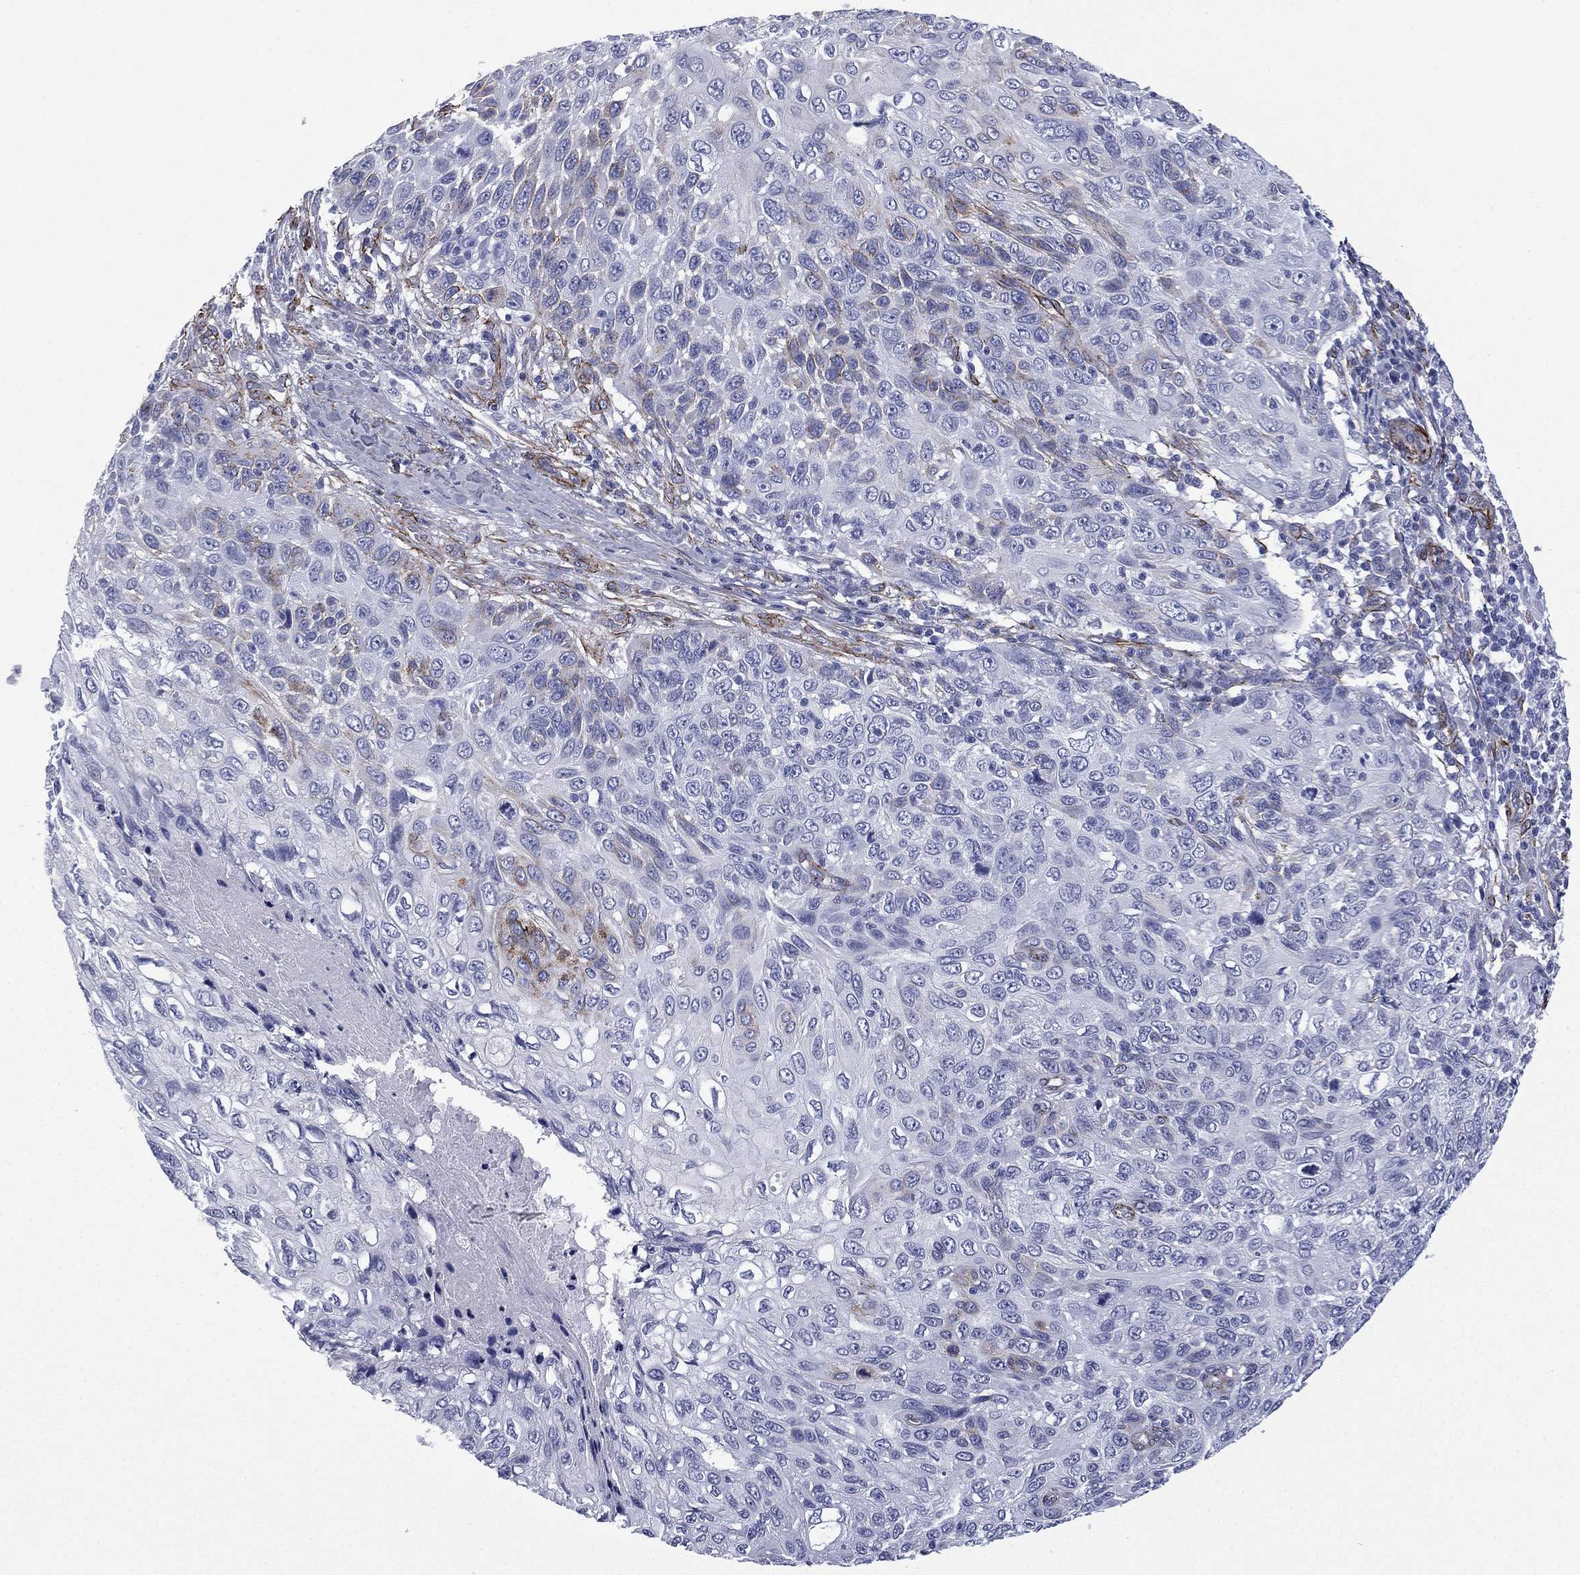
{"staining": {"intensity": "negative", "quantity": "none", "location": "none"}, "tissue": "skin cancer", "cell_type": "Tumor cells", "image_type": "cancer", "snomed": [{"axis": "morphology", "description": "Squamous cell carcinoma, NOS"}, {"axis": "topography", "description": "Skin"}], "caption": "Human squamous cell carcinoma (skin) stained for a protein using immunohistochemistry (IHC) reveals no expression in tumor cells.", "gene": "CAVIN3", "patient": {"sex": "male", "age": 92}}